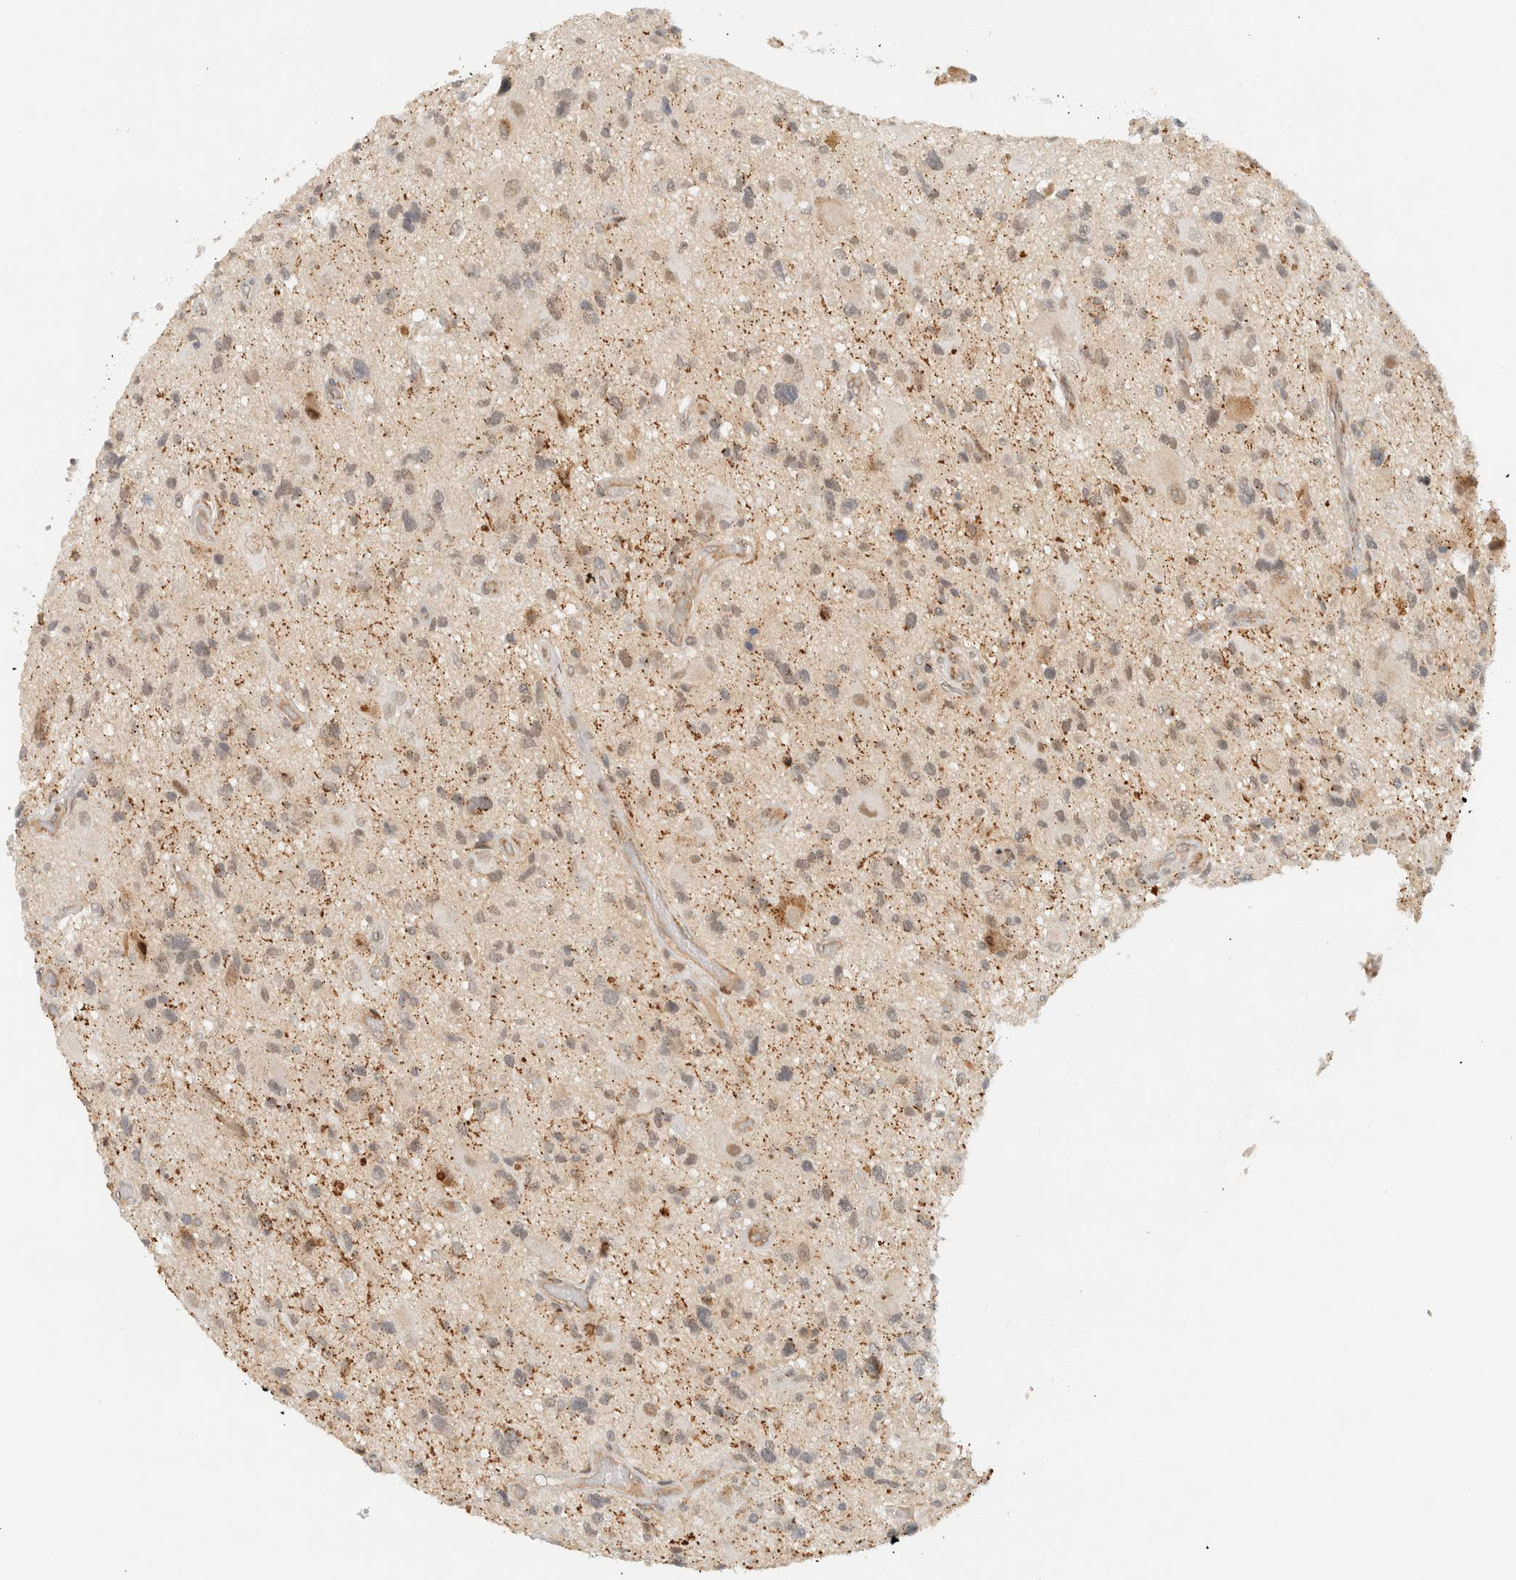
{"staining": {"intensity": "weak", "quantity": "<25%", "location": "cytoplasmic/membranous,nuclear"}, "tissue": "glioma", "cell_type": "Tumor cells", "image_type": "cancer", "snomed": [{"axis": "morphology", "description": "Glioma, malignant, High grade"}, {"axis": "topography", "description": "Brain"}], "caption": "A high-resolution photomicrograph shows immunohistochemistry staining of glioma, which shows no significant expression in tumor cells. (Brightfield microscopy of DAB (3,3'-diaminobenzidine) immunohistochemistry at high magnification).", "gene": "ITPRID1", "patient": {"sex": "male", "age": 33}}